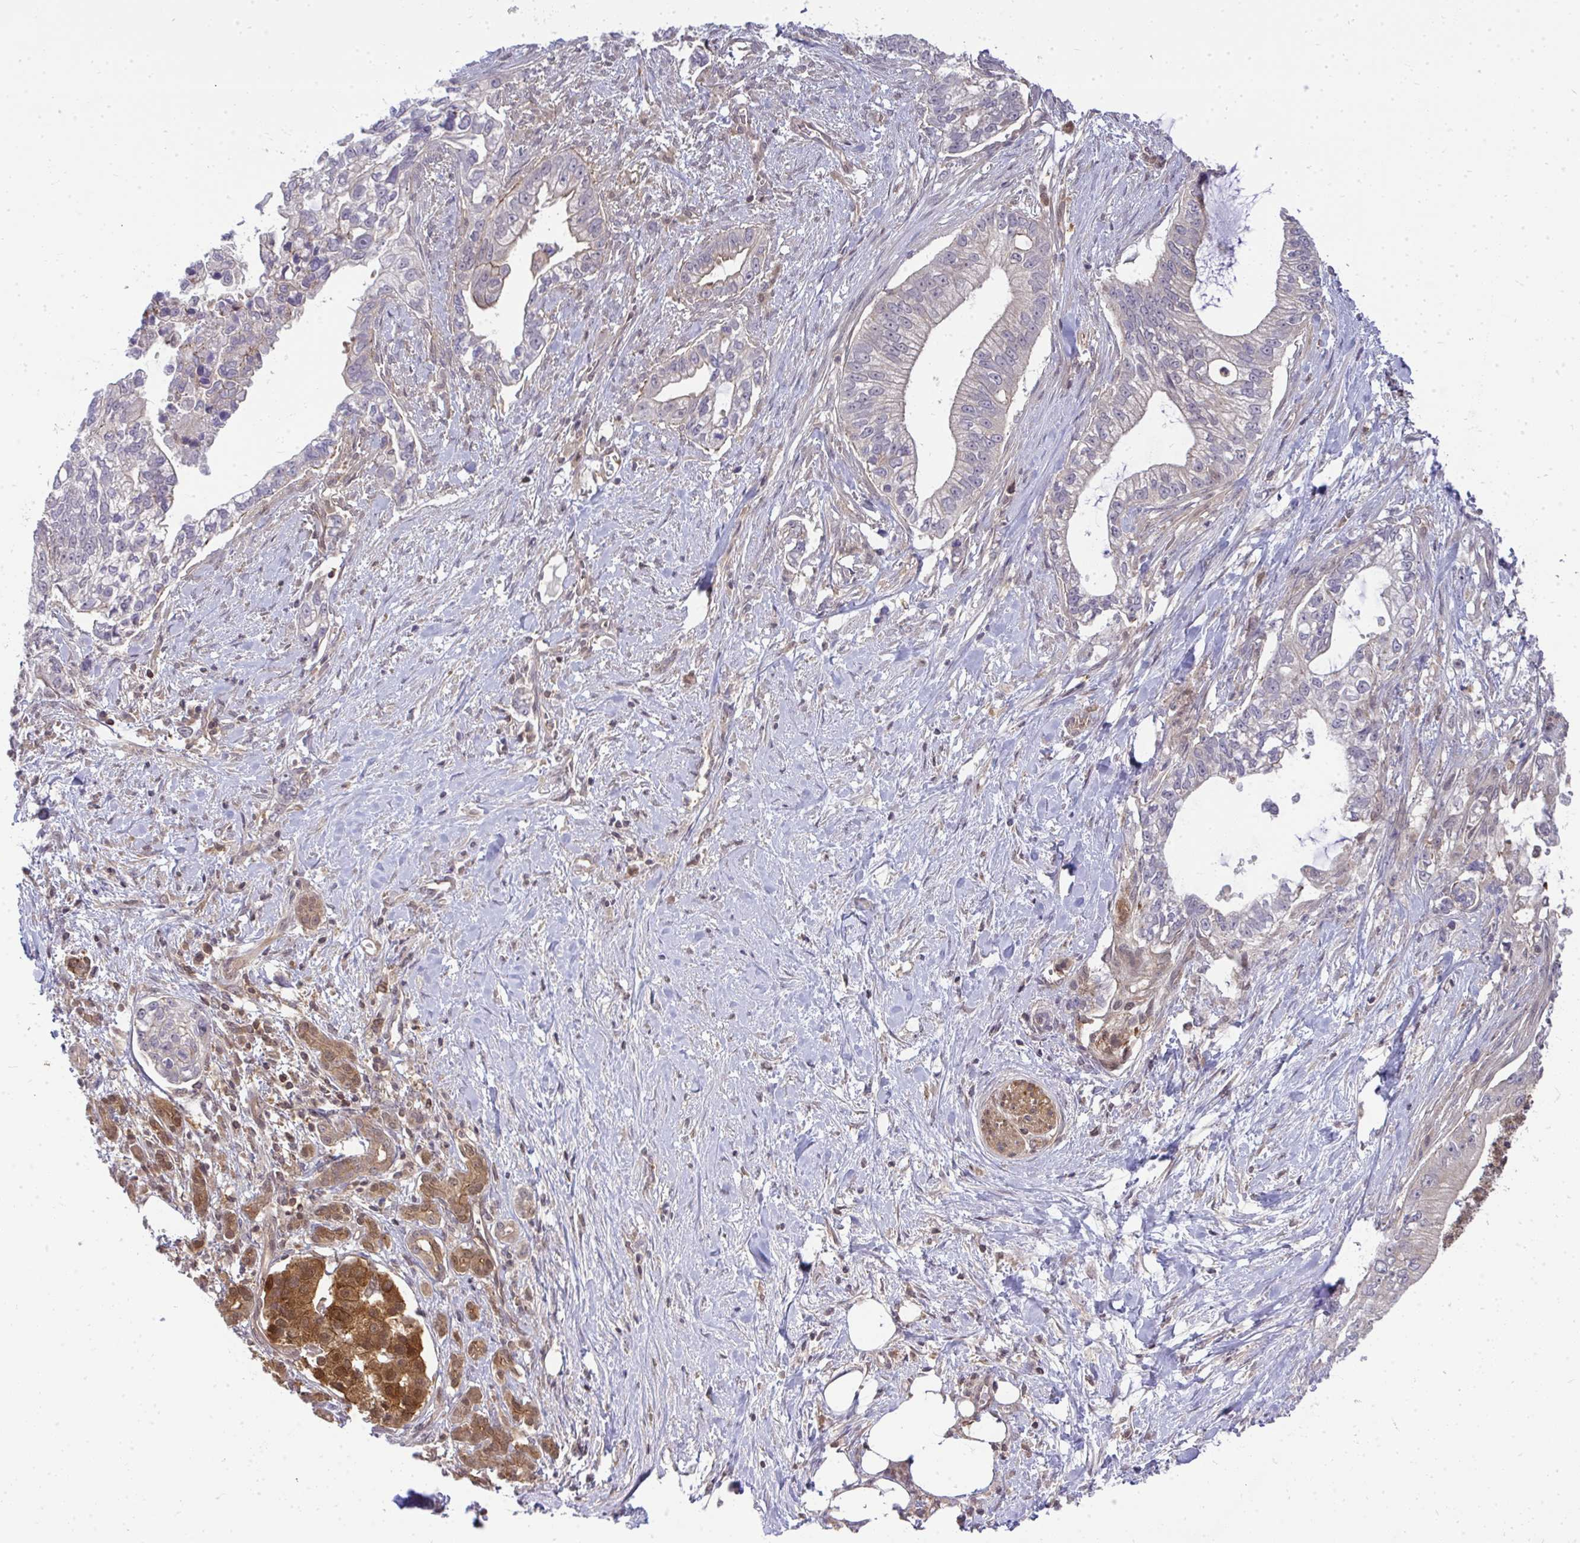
{"staining": {"intensity": "negative", "quantity": "none", "location": "none"}, "tissue": "pancreatic cancer", "cell_type": "Tumor cells", "image_type": "cancer", "snomed": [{"axis": "morphology", "description": "Adenocarcinoma, NOS"}, {"axis": "topography", "description": "Pancreas"}], "caption": "High power microscopy photomicrograph of an immunohistochemistry (IHC) image of pancreatic cancer, revealing no significant expression in tumor cells. (DAB immunohistochemistry visualized using brightfield microscopy, high magnification).", "gene": "HDHD2", "patient": {"sex": "male", "age": 70}}